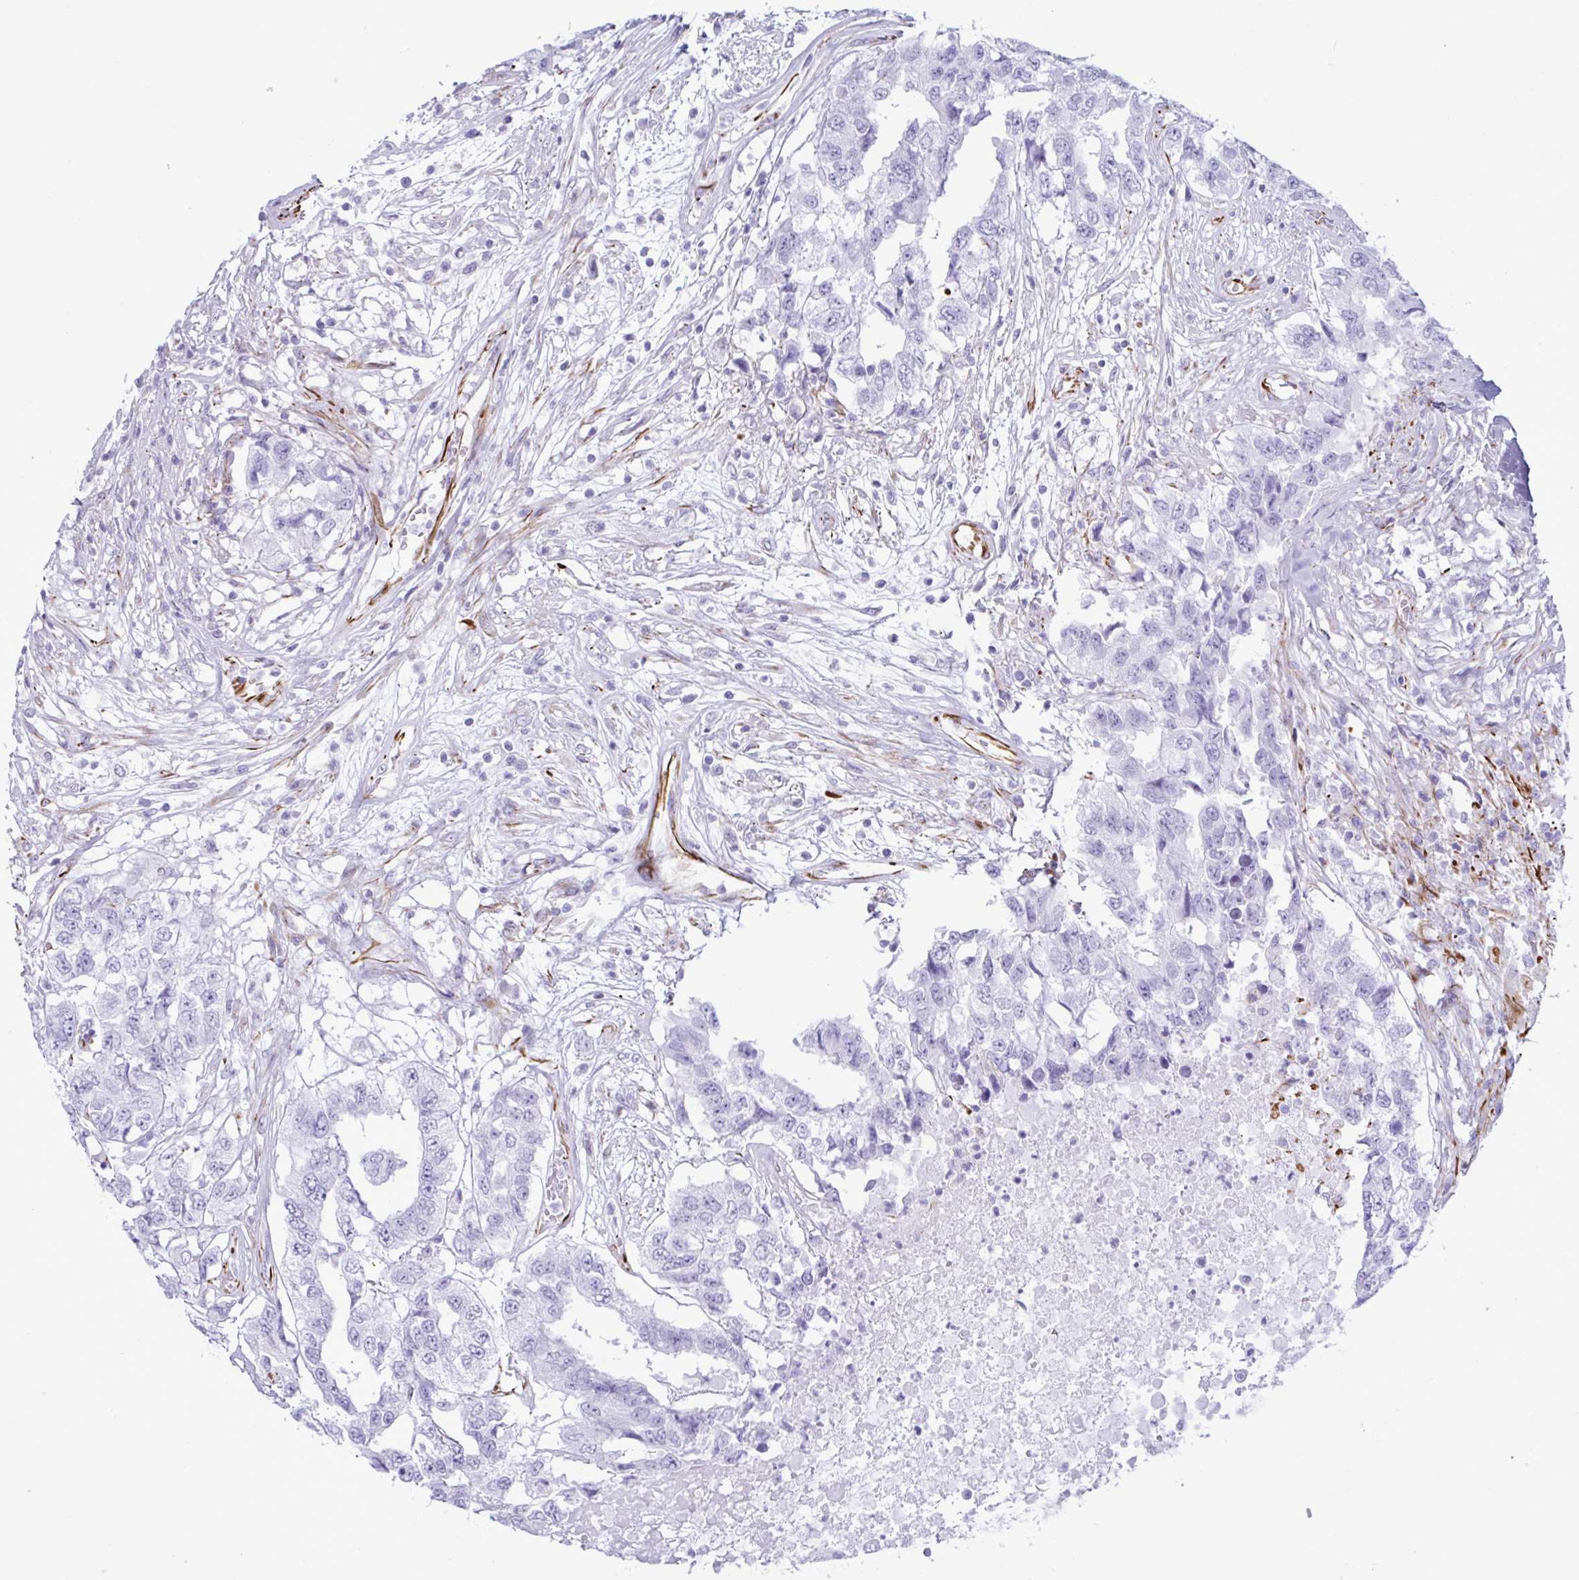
{"staining": {"intensity": "negative", "quantity": "none", "location": "none"}, "tissue": "testis cancer", "cell_type": "Tumor cells", "image_type": "cancer", "snomed": [{"axis": "morphology", "description": "Carcinoma, Embryonal, NOS"}, {"axis": "topography", "description": "Testis"}], "caption": "The image reveals no significant expression in tumor cells of embryonal carcinoma (testis).", "gene": "SMAD5", "patient": {"sex": "male", "age": 83}}